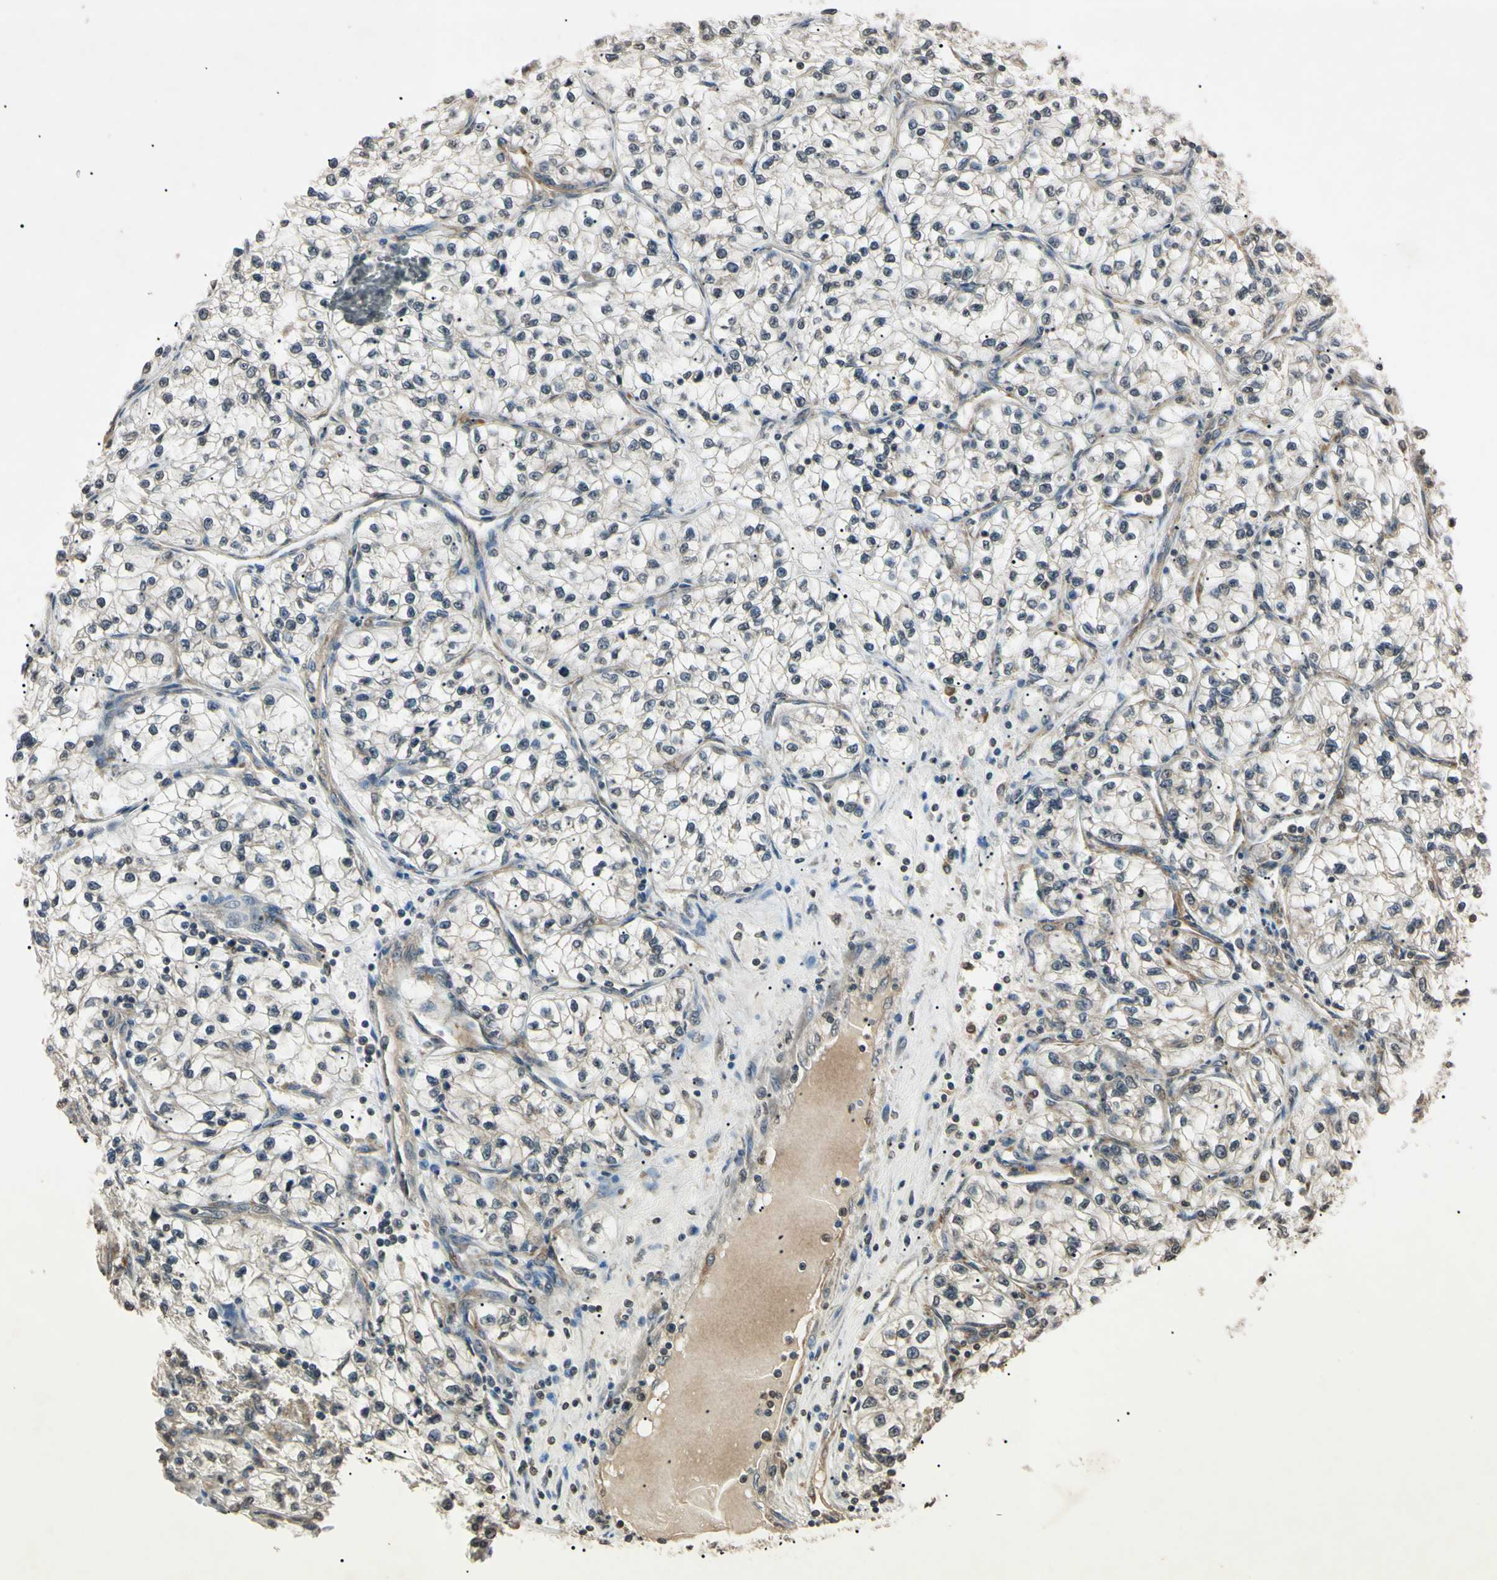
{"staining": {"intensity": "moderate", "quantity": "<25%", "location": "cytoplasmic/membranous"}, "tissue": "renal cancer", "cell_type": "Tumor cells", "image_type": "cancer", "snomed": [{"axis": "morphology", "description": "Adenocarcinoma, NOS"}, {"axis": "topography", "description": "Kidney"}], "caption": "A high-resolution image shows immunohistochemistry (IHC) staining of renal cancer, which shows moderate cytoplasmic/membranous expression in approximately <25% of tumor cells. The staining is performed using DAB (3,3'-diaminobenzidine) brown chromogen to label protein expression. The nuclei are counter-stained blue using hematoxylin.", "gene": "EPN1", "patient": {"sex": "female", "age": 57}}